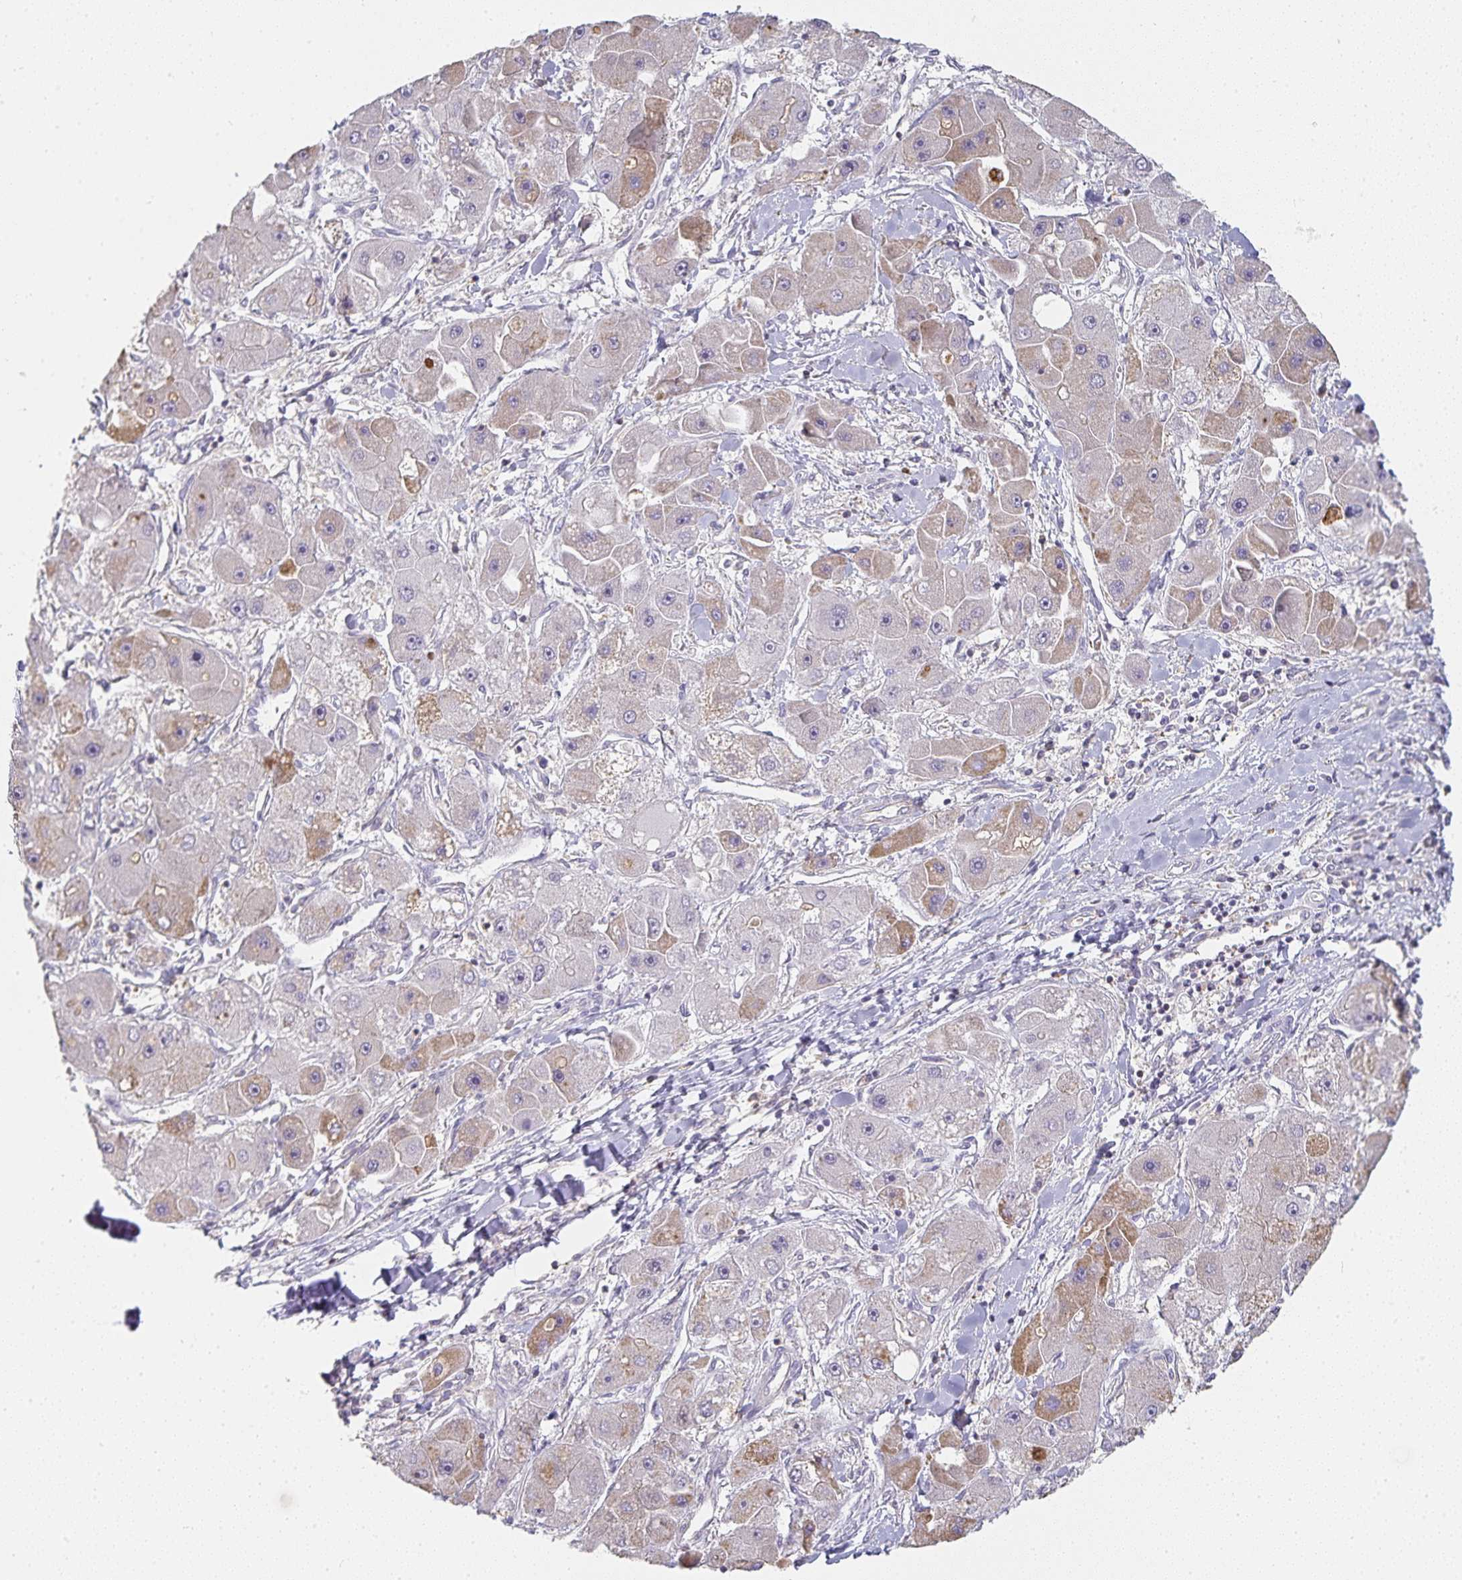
{"staining": {"intensity": "moderate", "quantity": "25%-75%", "location": "cytoplasmic/membranous"}, "tissue": "liver cancer", "cell_type": "Tumor cells", "image_type": "cancer", "snomed": [{"axis": "morphology", "description": "Carcinoma, Hepatocellular, NOS"}, {"axis": "topography", "description": "Liver"}], "caption": "This is an image of immunohistochemistry staining of liver cancer (hepatocellular carcinoma), which shows moderate positivity in the cytoplasmic/membranous of tumor cells.", "gene": "GATA3", "patient": {"sex": "male", "age": 24}}